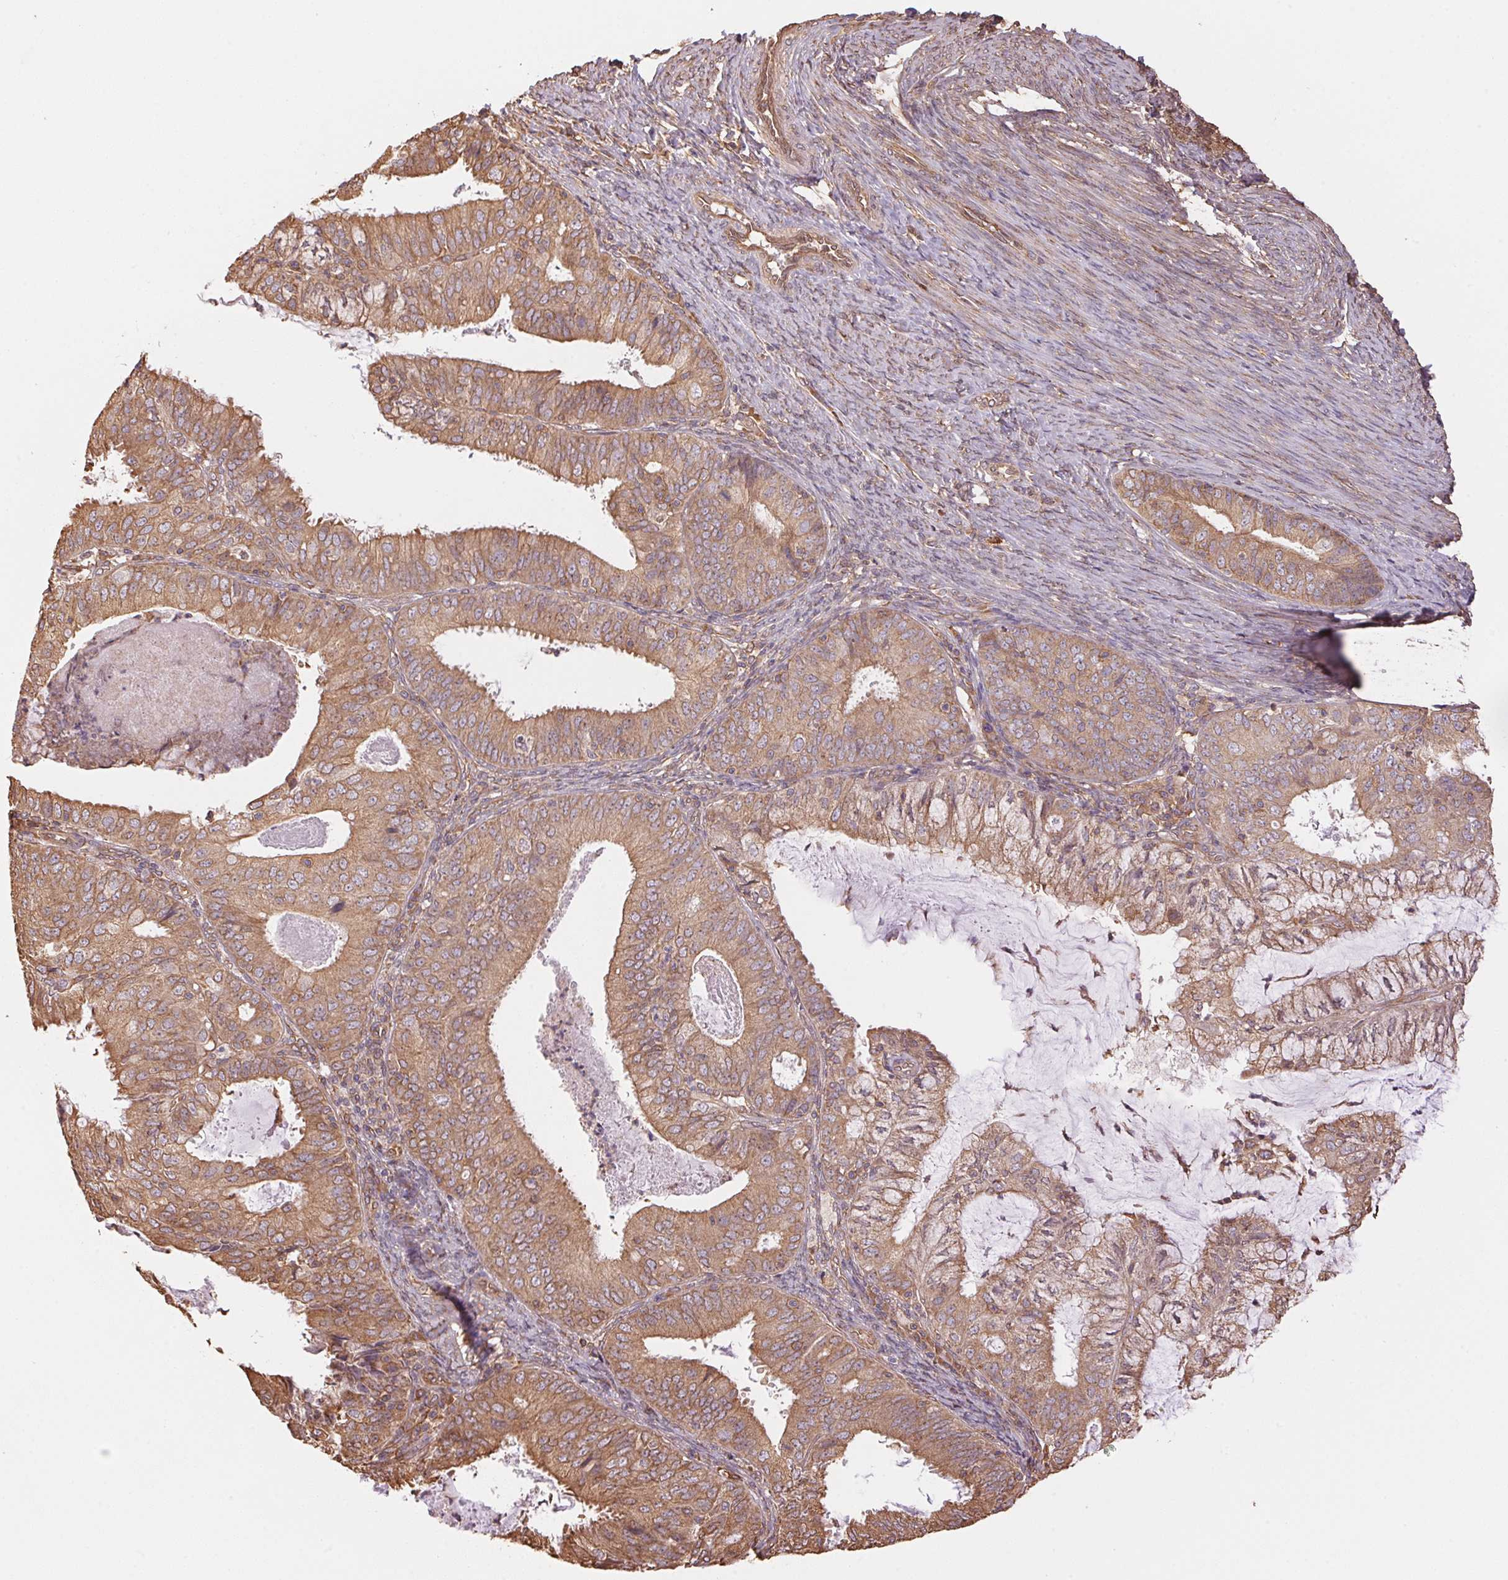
{"staining": {"intensity": "moderate", "quantity": ">75%", "location": "cytoplasmic/membranous"}, "tissue": "endometrial cancer", "cell_type": "Tumor cells", "image_type": "cancer", "snomed": [{"axis": "morphology", "description": "Adenocarcinoma, NOS"}, {"axis": "topography", "description": "Endometrium"}], "caption": "A brown stain labels moderate cytoplasmic/membranous expression of a protein in endometrial cancer (adenocarcinoma) tumor cells.", "gene": "C6orf163", "patient": {"sex": "female", "age": 57}}